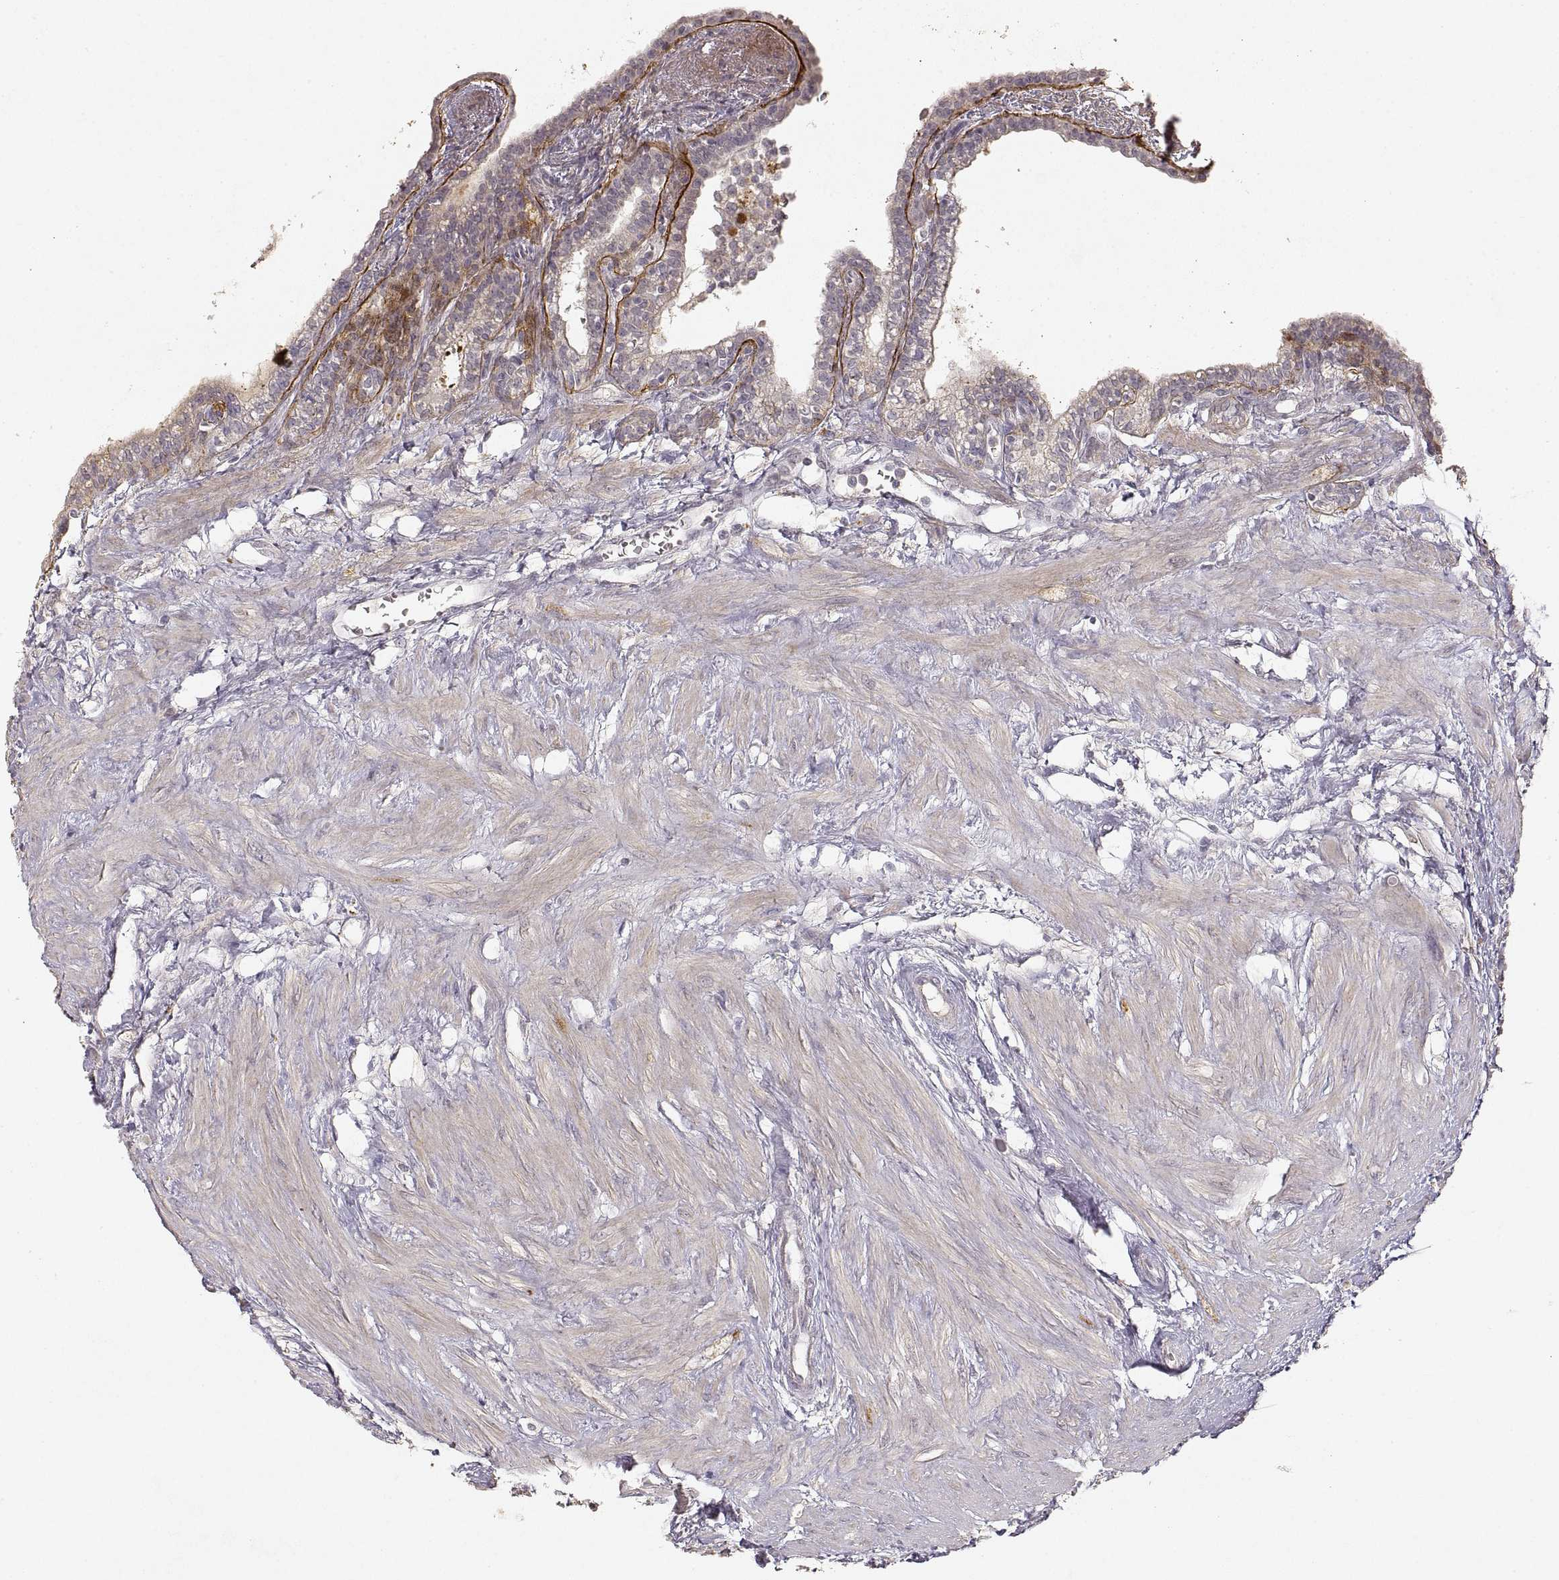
{"staining": {"intensity": "weak", "quantity": "25%-75%", "location": "cytoplasmic/membranous"}, "tissue": "seminal vesicle", "cell_type": "Glandular cells", "image_type": "normal", "snomed": [{"axis": "morphology", "description": "Normal tissue, NOS"}, {"axis": "morphology", "description": "Urothelial carcinoma, NOS"}, {"axis": "topography", "description": "Urinary bladder"}, {"axis": "topography", "description": "Seminal veicle"}], "caption": "DAB (3,3'-diaminobenzidine) immunohistochemical staining of normal human seminal vesicle displays weak cytoplasmic/membranous protein staining in approximately 25%-75% of glandular cells.", "gene": "LAMC2", "patient": {"sex": "male", "age": 76}}